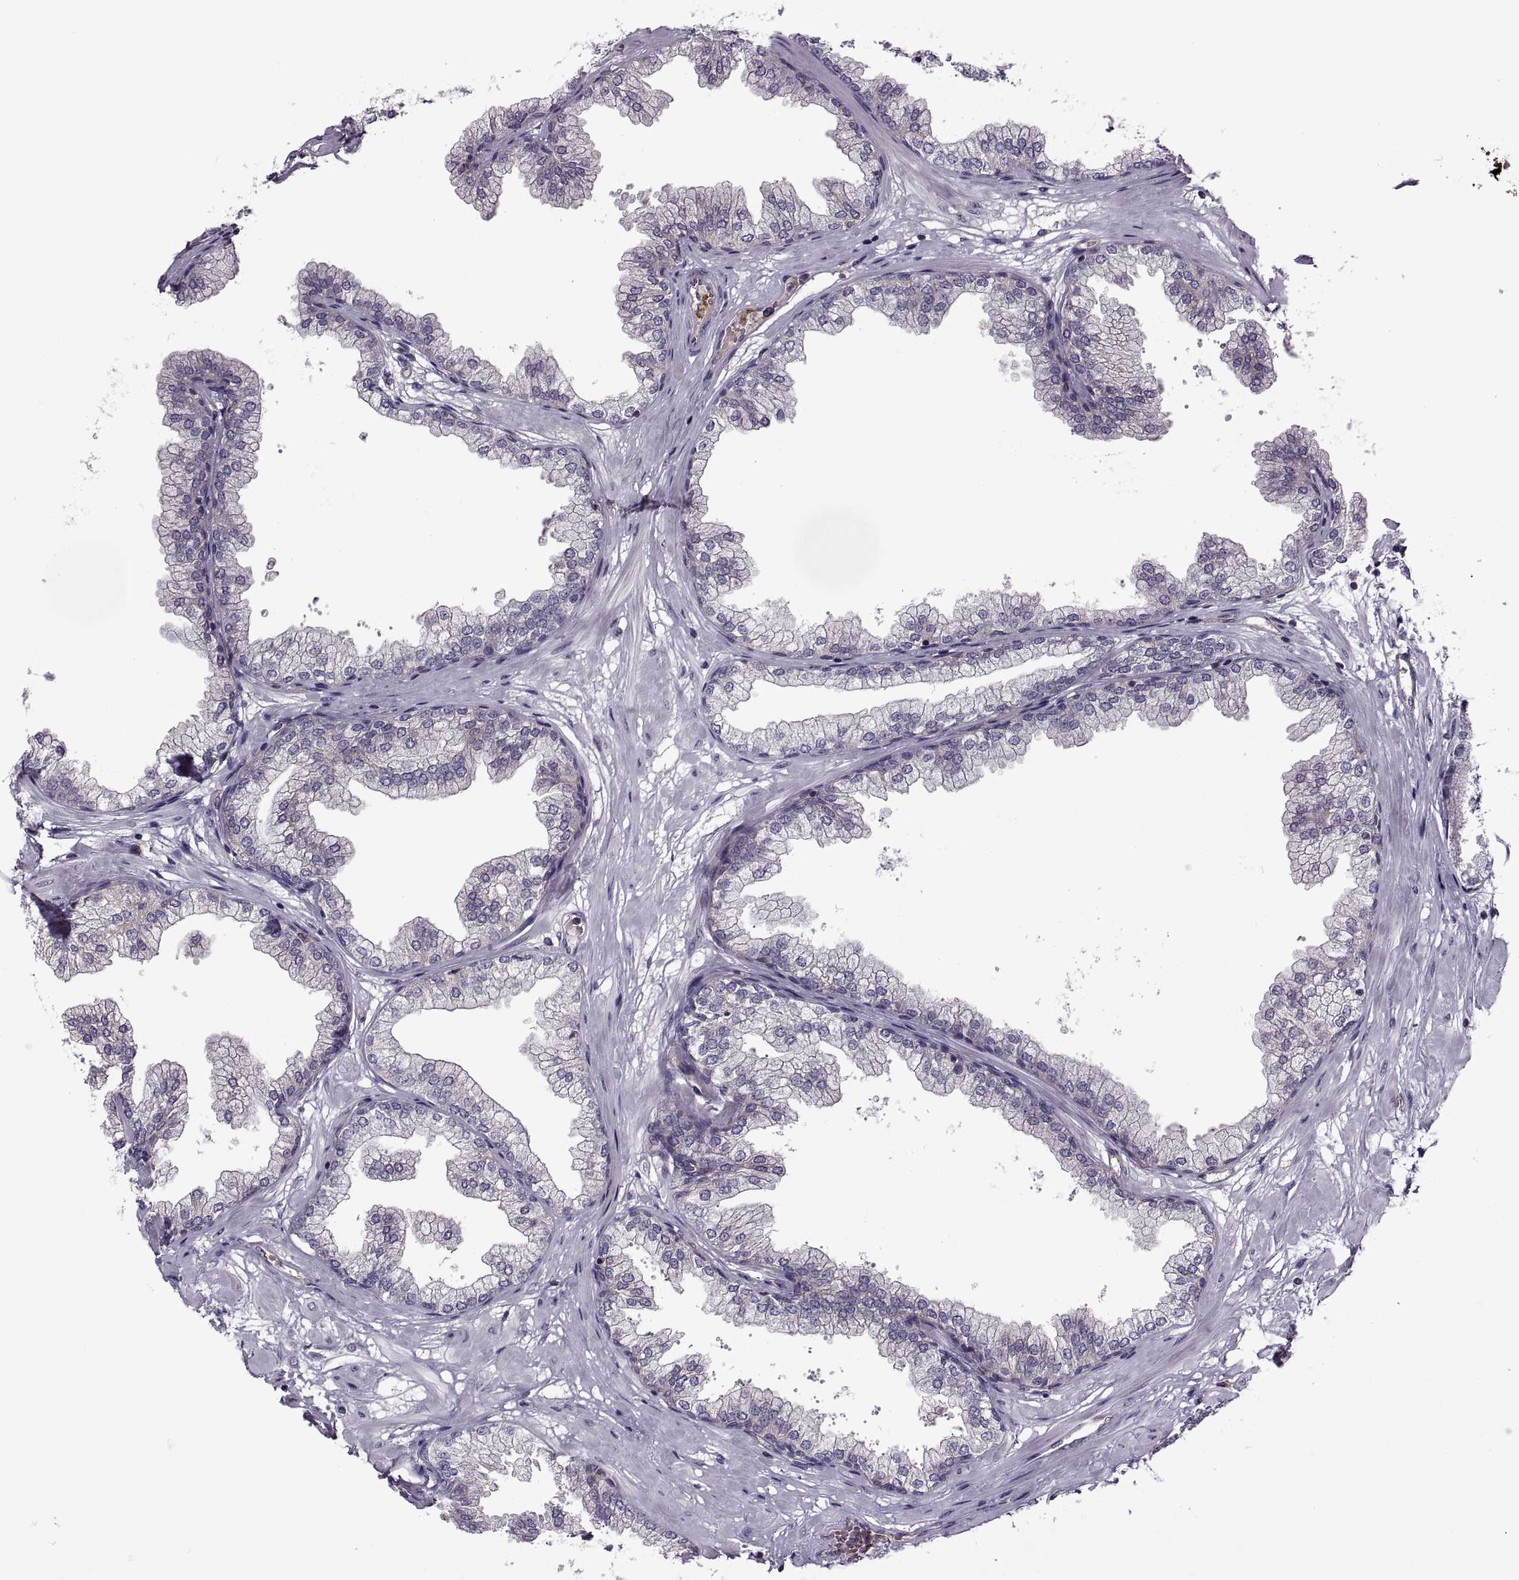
{"staining": {"intensity": "negative", "quantity": "none", "location": "none"}, "tissue": "prostate", "cell_type": "Glandular cells", "image_type": "normal", "snomed": [{"axis": "morphology", "description": "Normal tissue, NOS"}, {"axis": "topography", "description": "Prostate"}], "caption": "This photomicrograph is of unremarkable prostate stained with IHC to label a protein in brown with the nuclei are counter-stained blue. There is no staining in glandular cells.", "gene": "SLC2A14", "patient": {"sex": "male", "age": 37}}